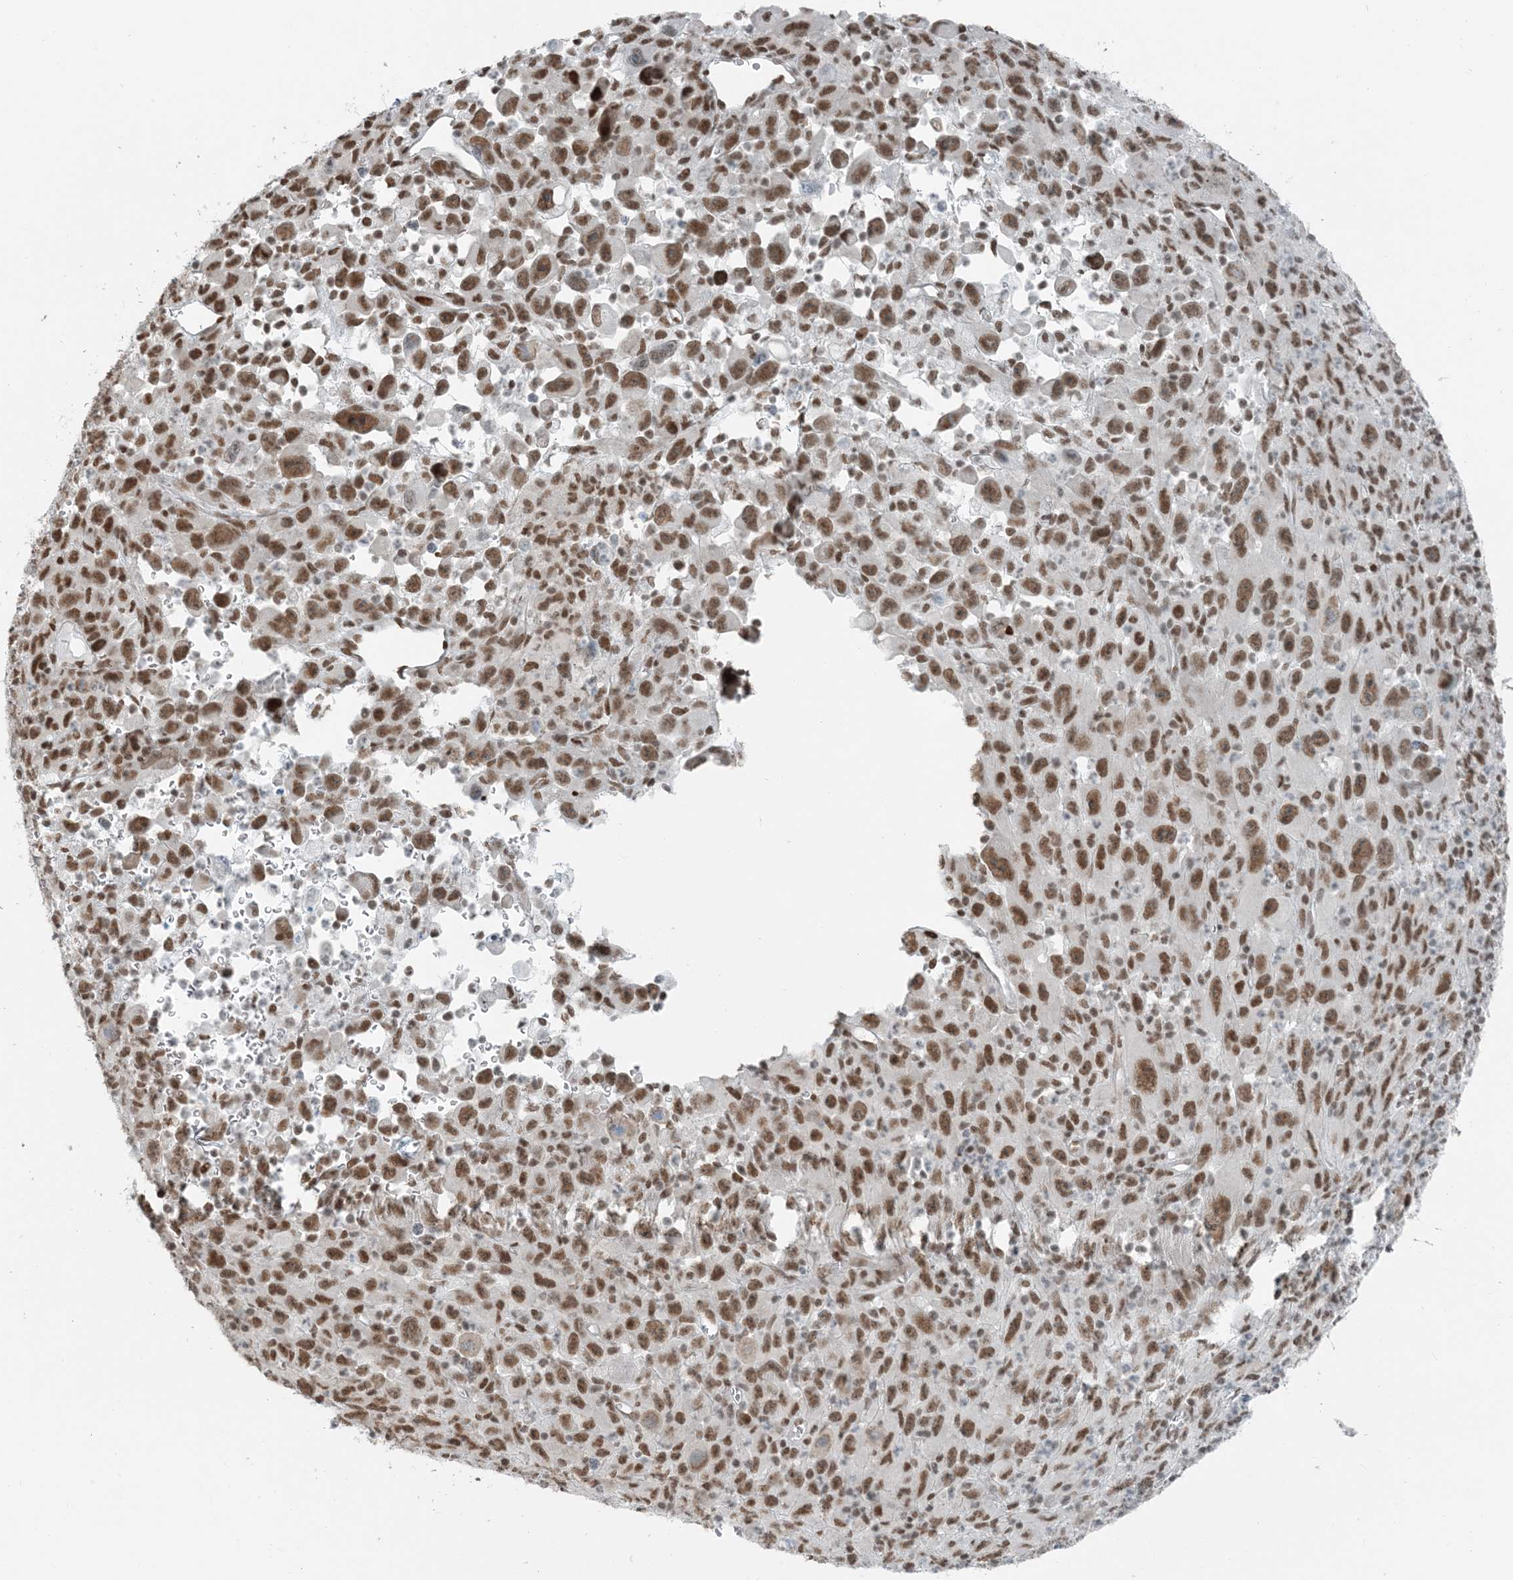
{"staining": {"intensity": "strong", "quantity": ">75%", "location": "nuclear"}, "tissue": "melanoma", "cell_type": "Tumor cells", "image_type": "cancer", "snomed": [{"axis": "morphology", "description": "Malignant melanoma, Metastatic site"}, {"axis": "topography", "description": "Skin"}], "caption": "High-power microscopy captured an immunohistochemistry (IHC) image of melanoma, revealing strong nuclear staining in about >75% of tumor cells.", "gene": "ZNF500", "patient": {"sex": "female", "age": 56}}